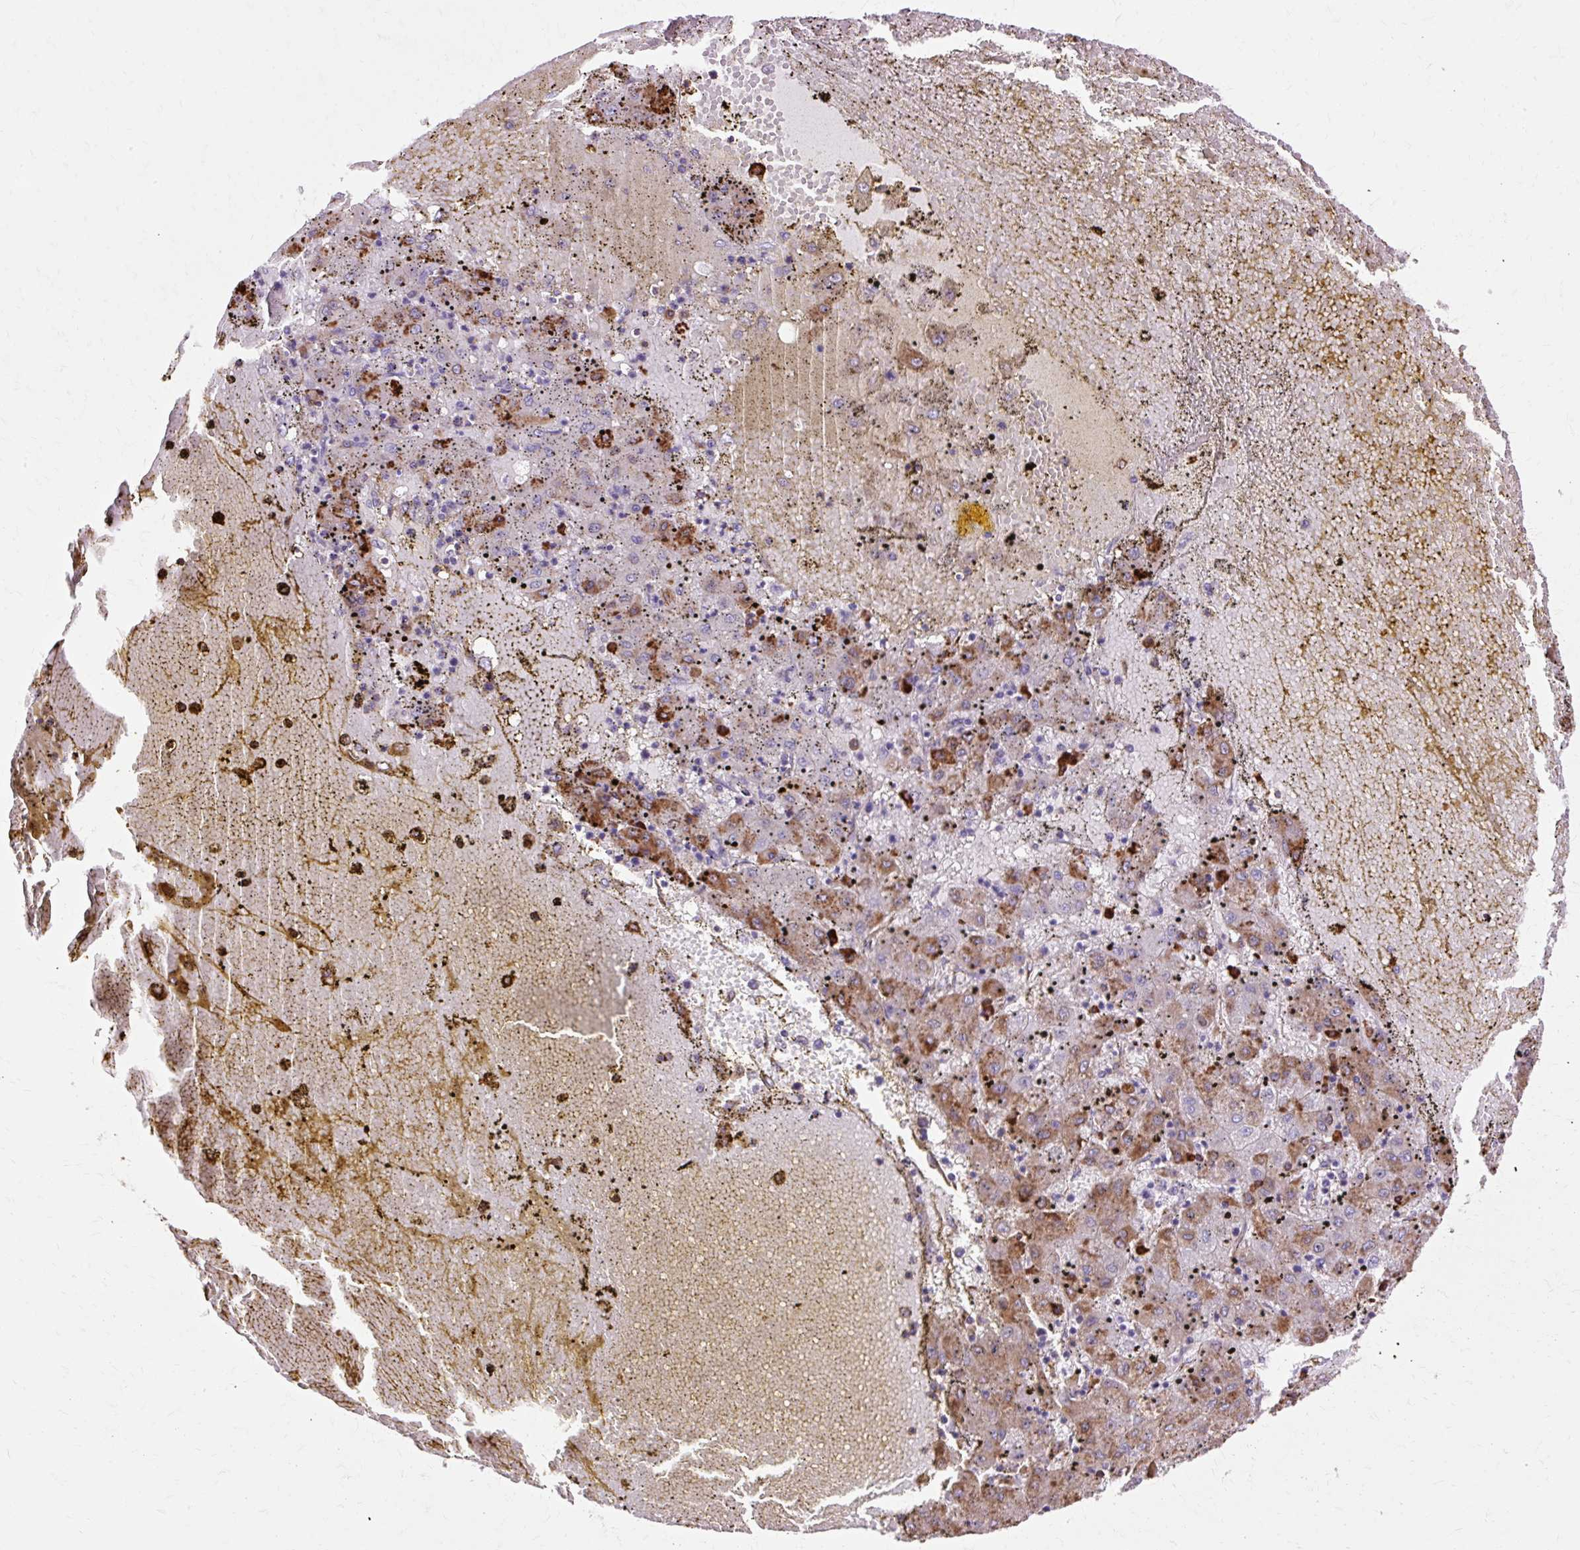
{"staining": {"intensity": "moderate", "quantity": "<25%", "location": "cytoplasmic/membranous"}, "tissue": "liver cancer", "cell_type": "Tumor cells", "image_type": "cancer", "snomed": [{"axis": "morphology", "description": "Carcinoma, Hepatocellular, NOS"}, {"axis": "topography", "description": "Liver"}], "caption": "Protein expression by immunohistochemistry reveals moderate cytoplasmic/membranous staining in approximately <25% of tumor cells in liver cancer.", "gene": "TBC1D2B", "patient": {"sex": "male", "age": 72}}